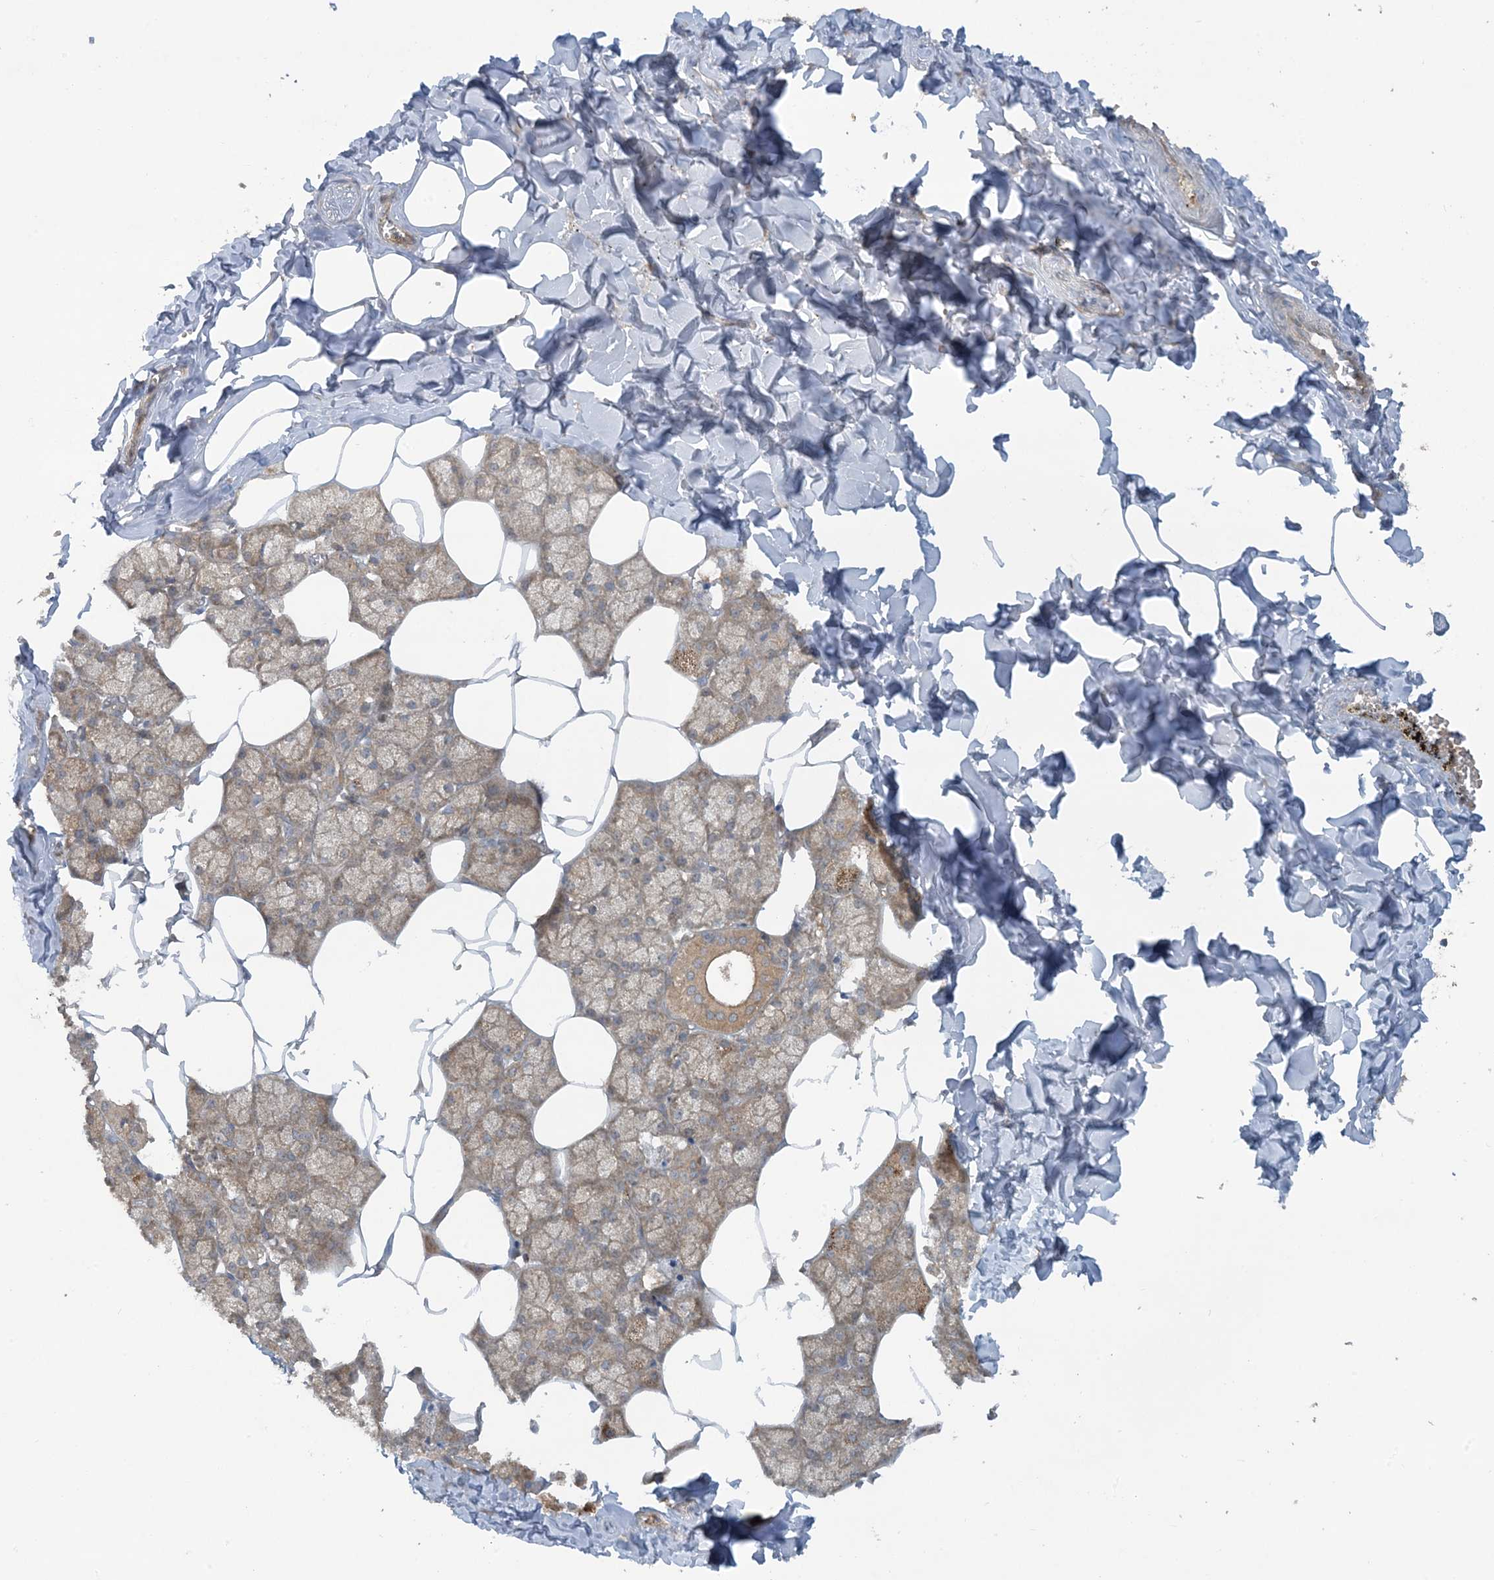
{"staining": {"intensity": "moderate", "quantity": "25%-75%", "location": "cytoplasmic/membranous"}, "tissue": "salivary gland", "cell_type": "Glandular cells", "image_type": "normal", "snomed": [{"axis": "morphology", "description": "Normal tissue, NOS"}, {"axis": "topography", "description": "Salivary gland"}], "caption": "Glandular cells display medium levels of moderate cytoplasmic/membranous positivity in approximately 25%-75% of cells in normal salivary gland.", "gene": "STAM2", "patient": {"sex": "male", "age": 62}}